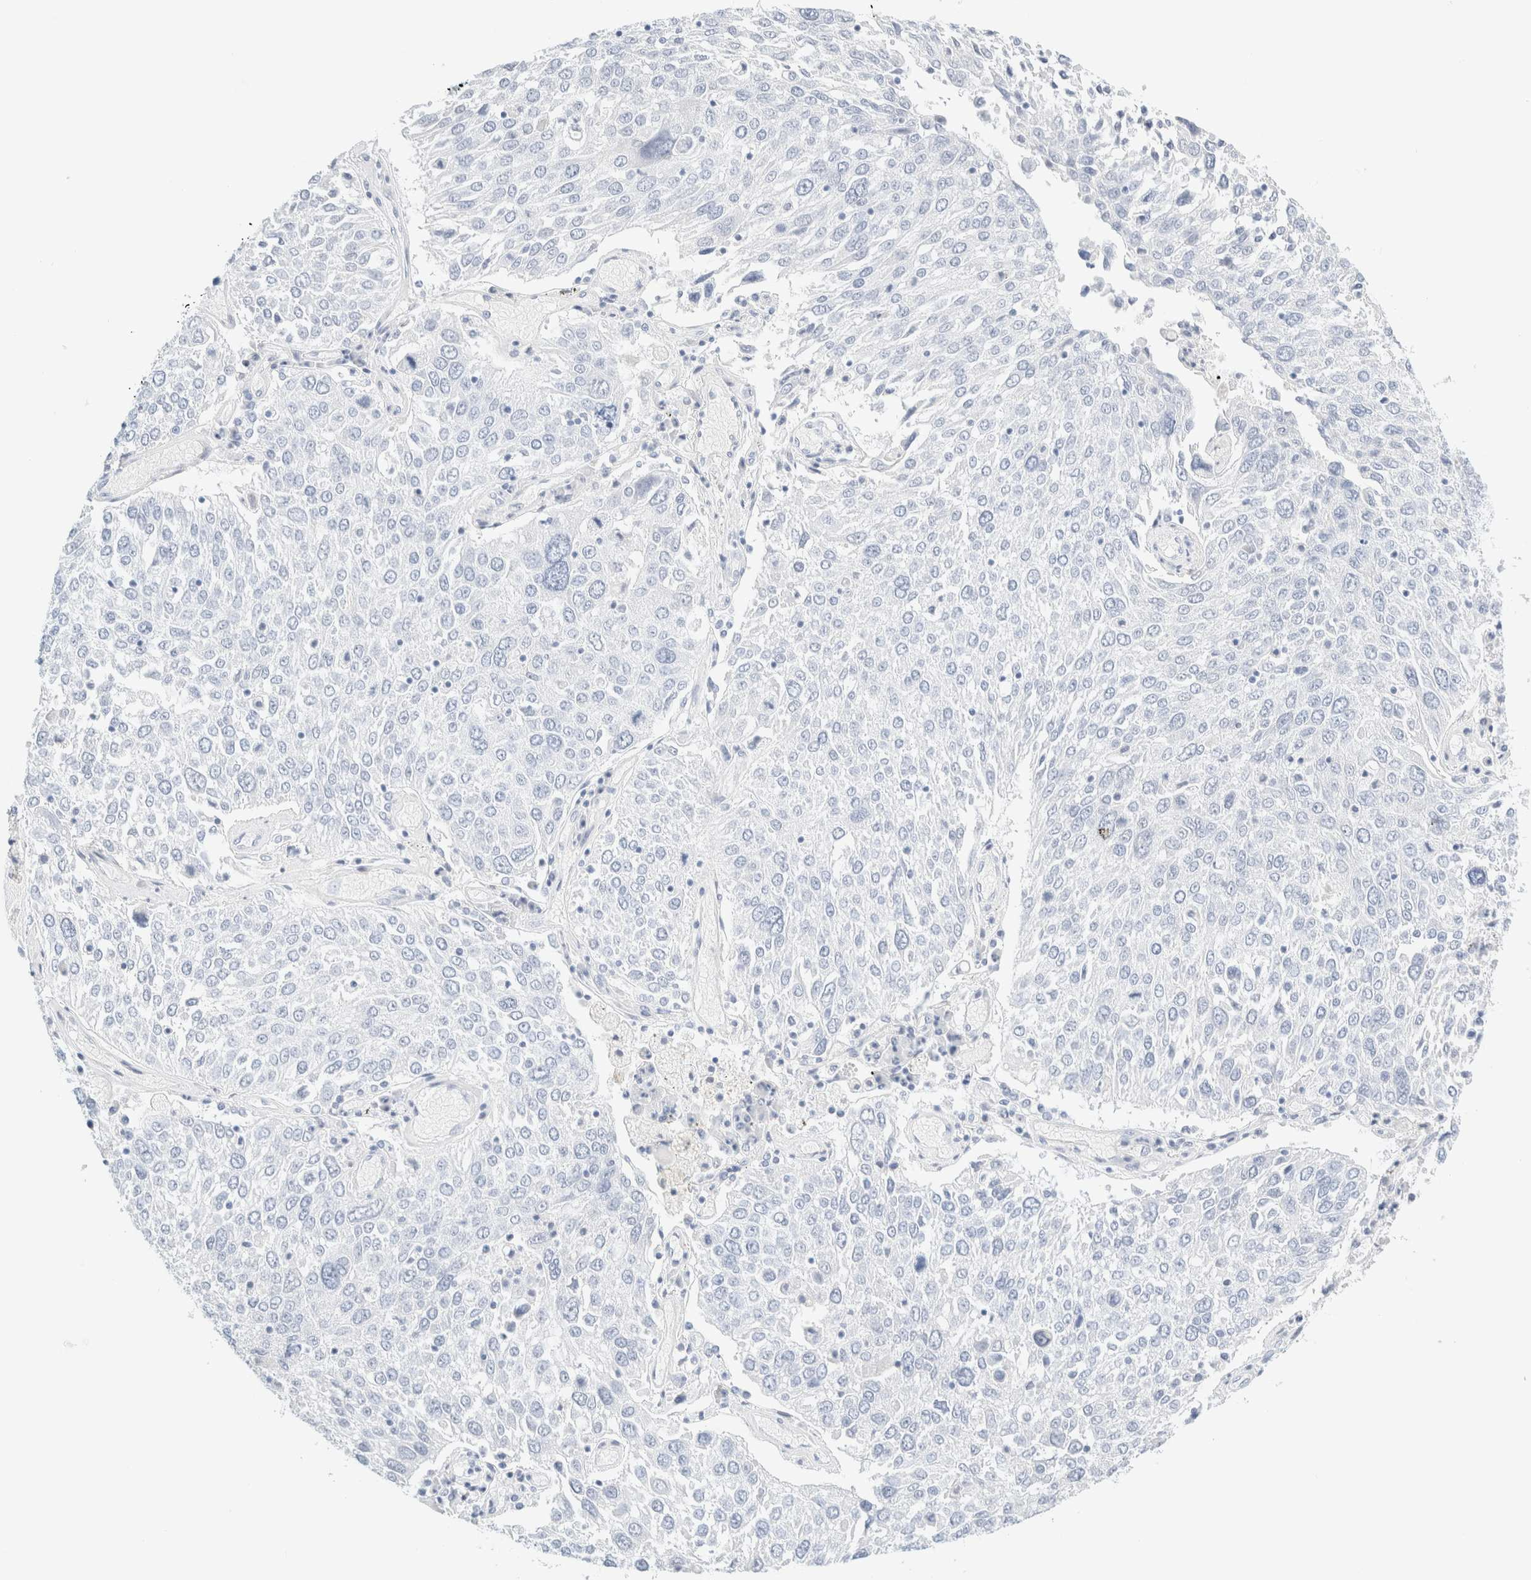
{"staining": {"intensity": "negative", "quantity": "none", "location": "none"}, "tissue": "lung cancer", "cell_type": "Tumor cells", "image_type": "cancer", "snomed": [{"axis": "morphology", "description": "Squamous cell carcinoma, NOS"}, {"axis": "topography", "description": "Lung"}], "caption": "An image of squamous cell carcinoma (lung) stained for a protein exhibits no brown staining in tumor cells.", "gene": "DPYS", "patient": {"sex": "male", "age": 65}}